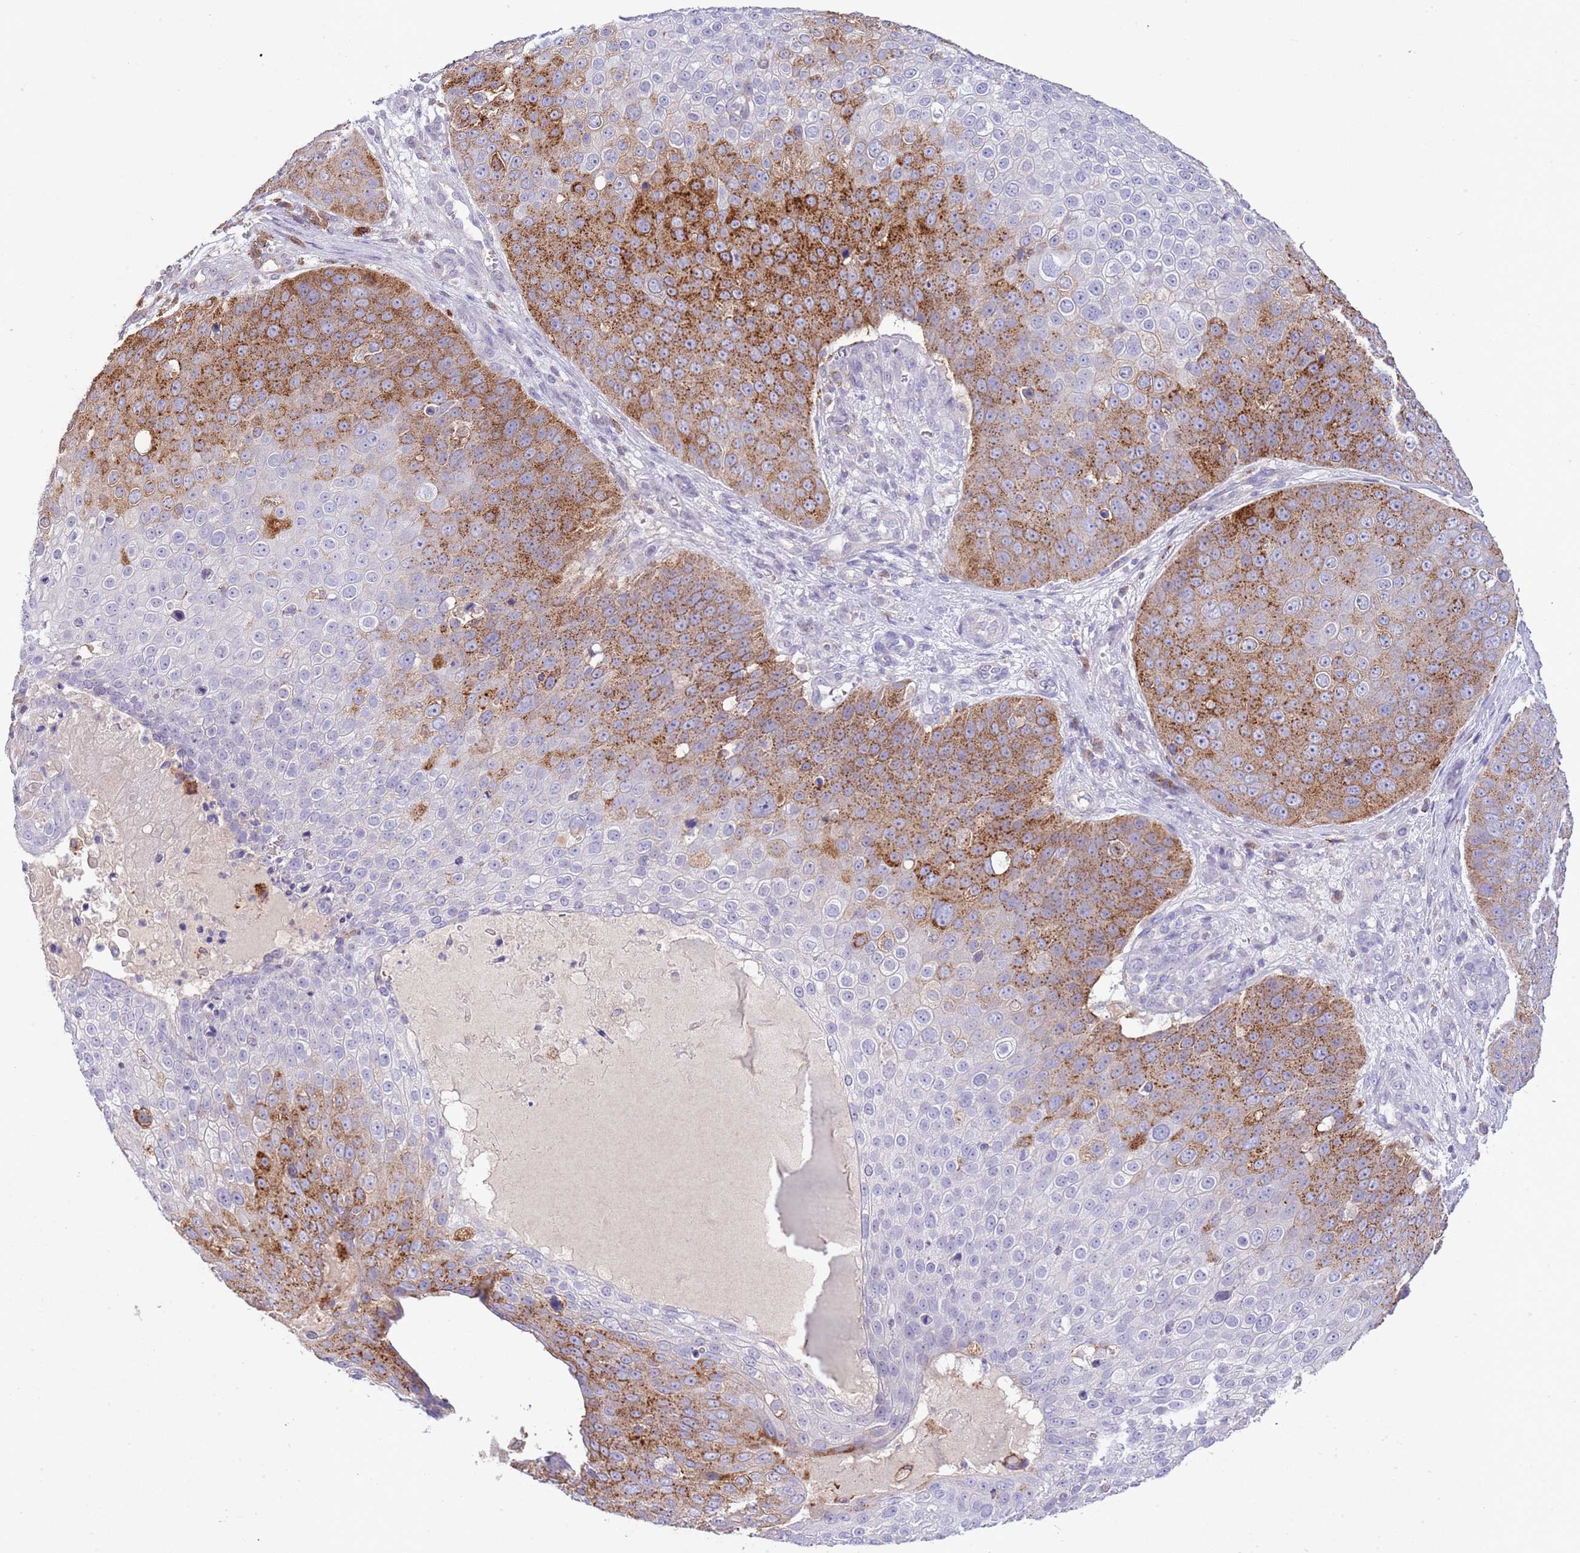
{"staining": {"intensity": "strong", "quantity": "25%-75%", "location": "cytoplasmic/membranous"}, "tissue": "skin cancer", "cell_type": "Tumor cells", "image_type": "cancer", "snomed": [{"axis": "morphology", "description": "Squamous cell carcinoma, NOS"}, {"axis": "topography", "description": "Skin"}], "caption": "A histopathology image of human skin cancer stained for a protein reveals strong cytoplasmic/membranous brown staining in tumor cells. (DAB IHC, brown staining for protein, blue staining for nuclei).", "gene": "ABHD17A", "patient": {"sex": "male", "age": 71}}